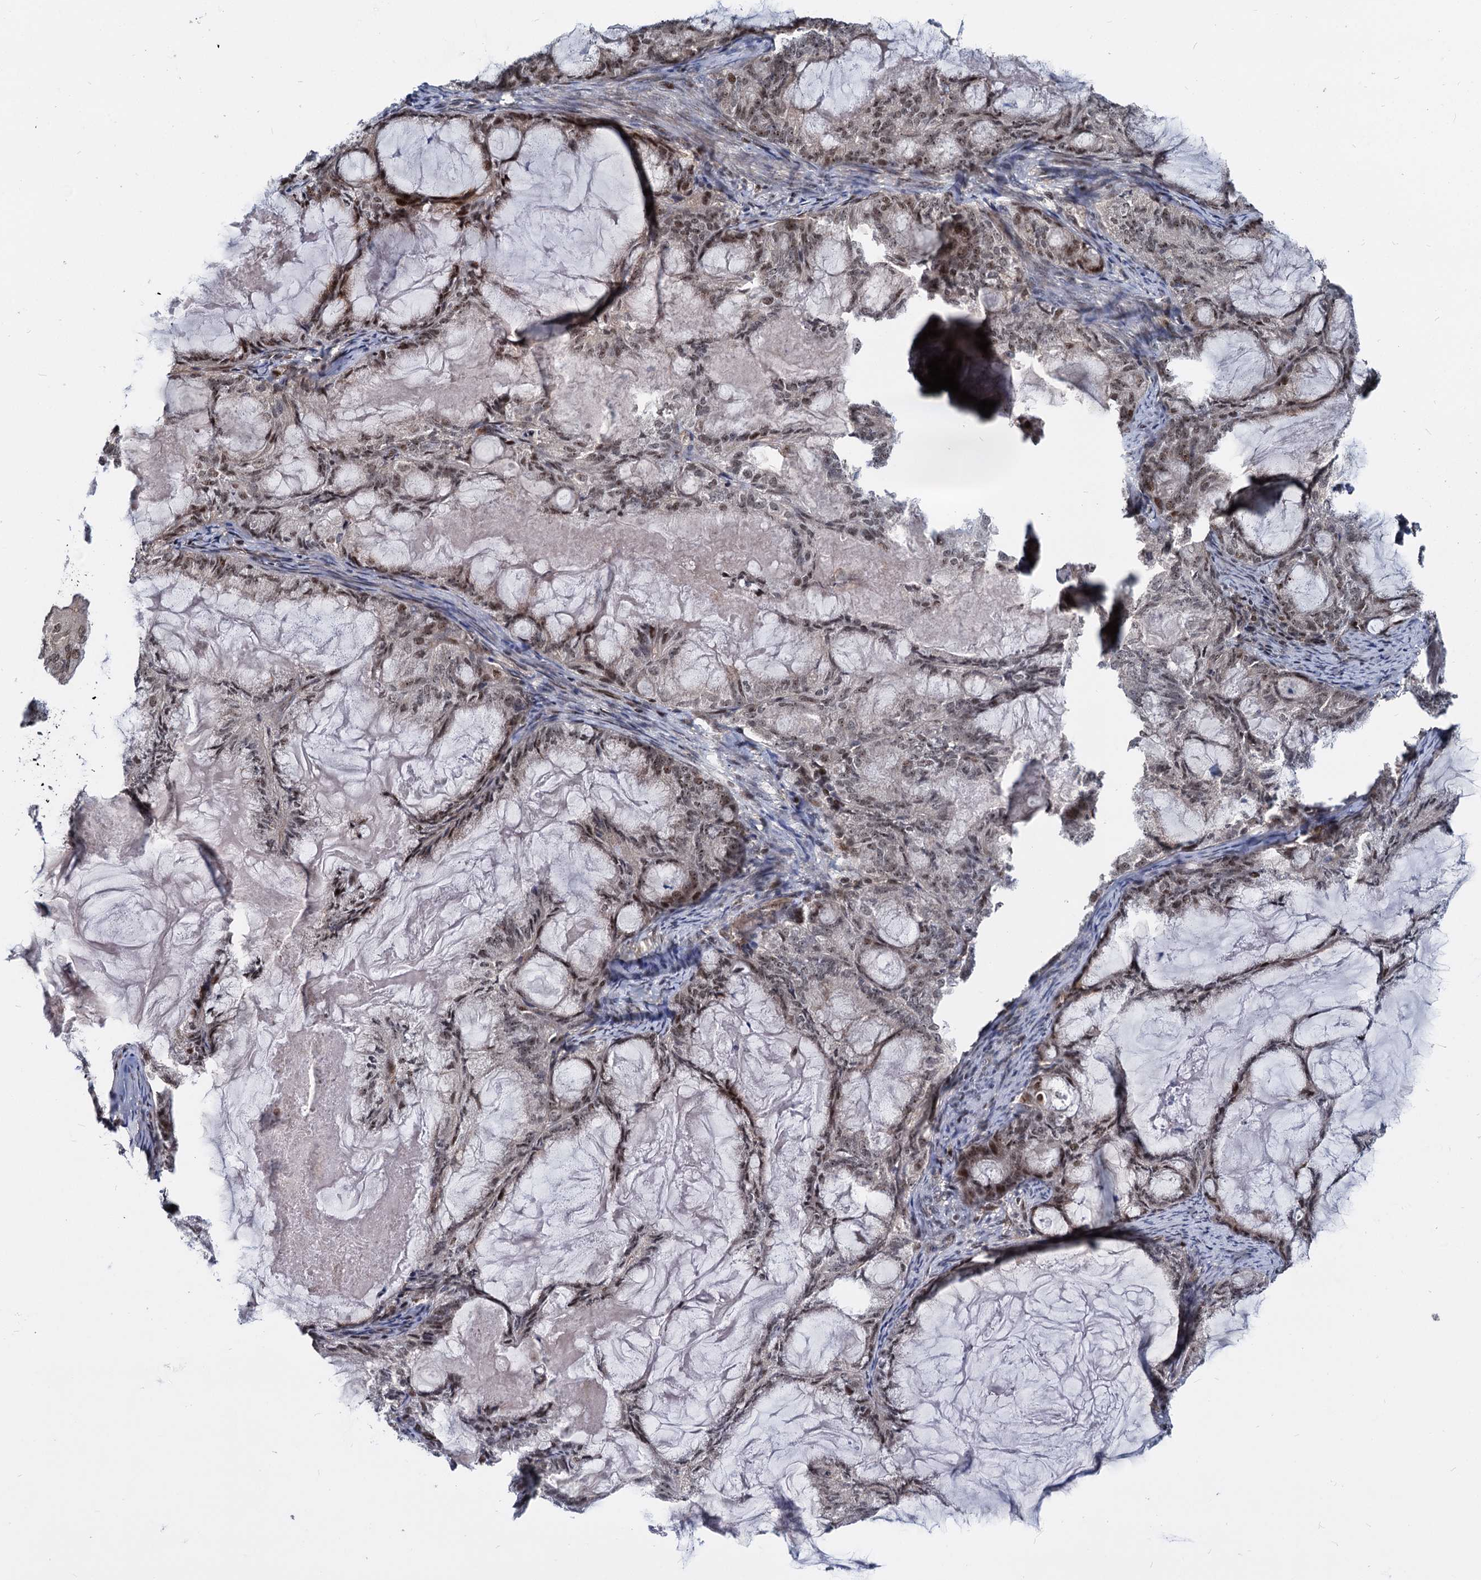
{"staining": {"intensity": "moderate", "quantity": ">75%", "location": "nuclear"}, "tissue": "endometrial cancer", "cell_type": "Tumor cells", "image_type": "cancer", "snomed": [{"axis": "morphology", "description": "Adenocarcinoma, NOS"}, {"axis": "topography", "description": "Endometrium"}], "caption": "Endometrial adenocarcinoma tissue demonstrates moderate nuclear positivity in approximately >75% of tumor cells", "gene": "UBLCP1", "patient": {"sex": "female", "age": 86}}